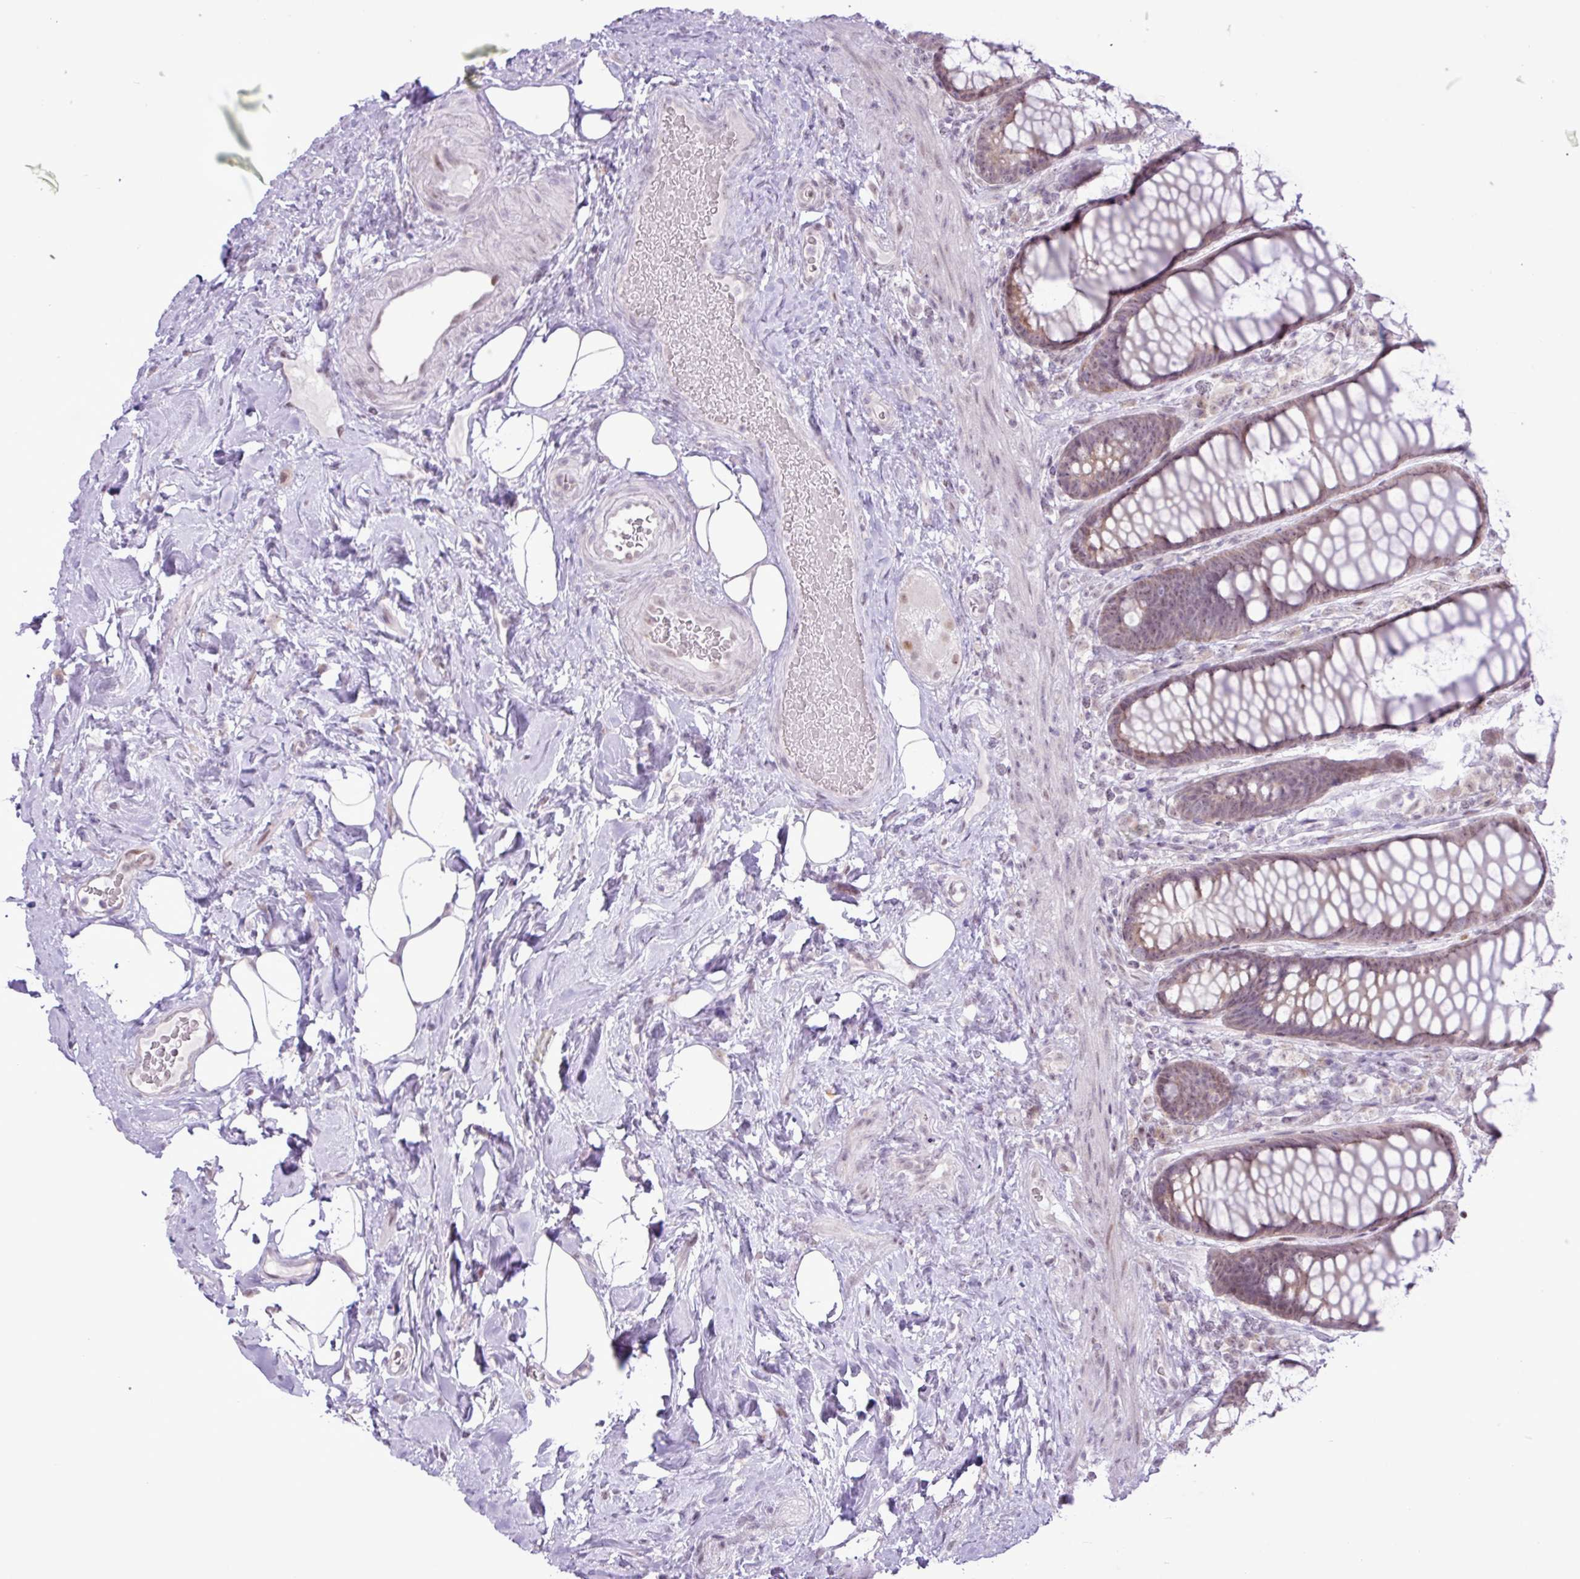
{"staining": {"intensity": "moderate", "quantity": "25%-75%", "location": "nuclear"}, "tissue": "rectum", "cell_type": "Glandular cells", "image_type": "normal", "snomed": [{"axis": "morphology", "description": "Normal tissue, NOS"}, {"axis": "topography", "description": "Rectum"}], "caption": "A histopathology image showing moderate nuclear expression in about 25%-75% of glandular cells in normal rectum, as visualized by brown immunohistochemical staining.", "gene": "ELOA2", "patient": {"sex": "female", "age": 67}}